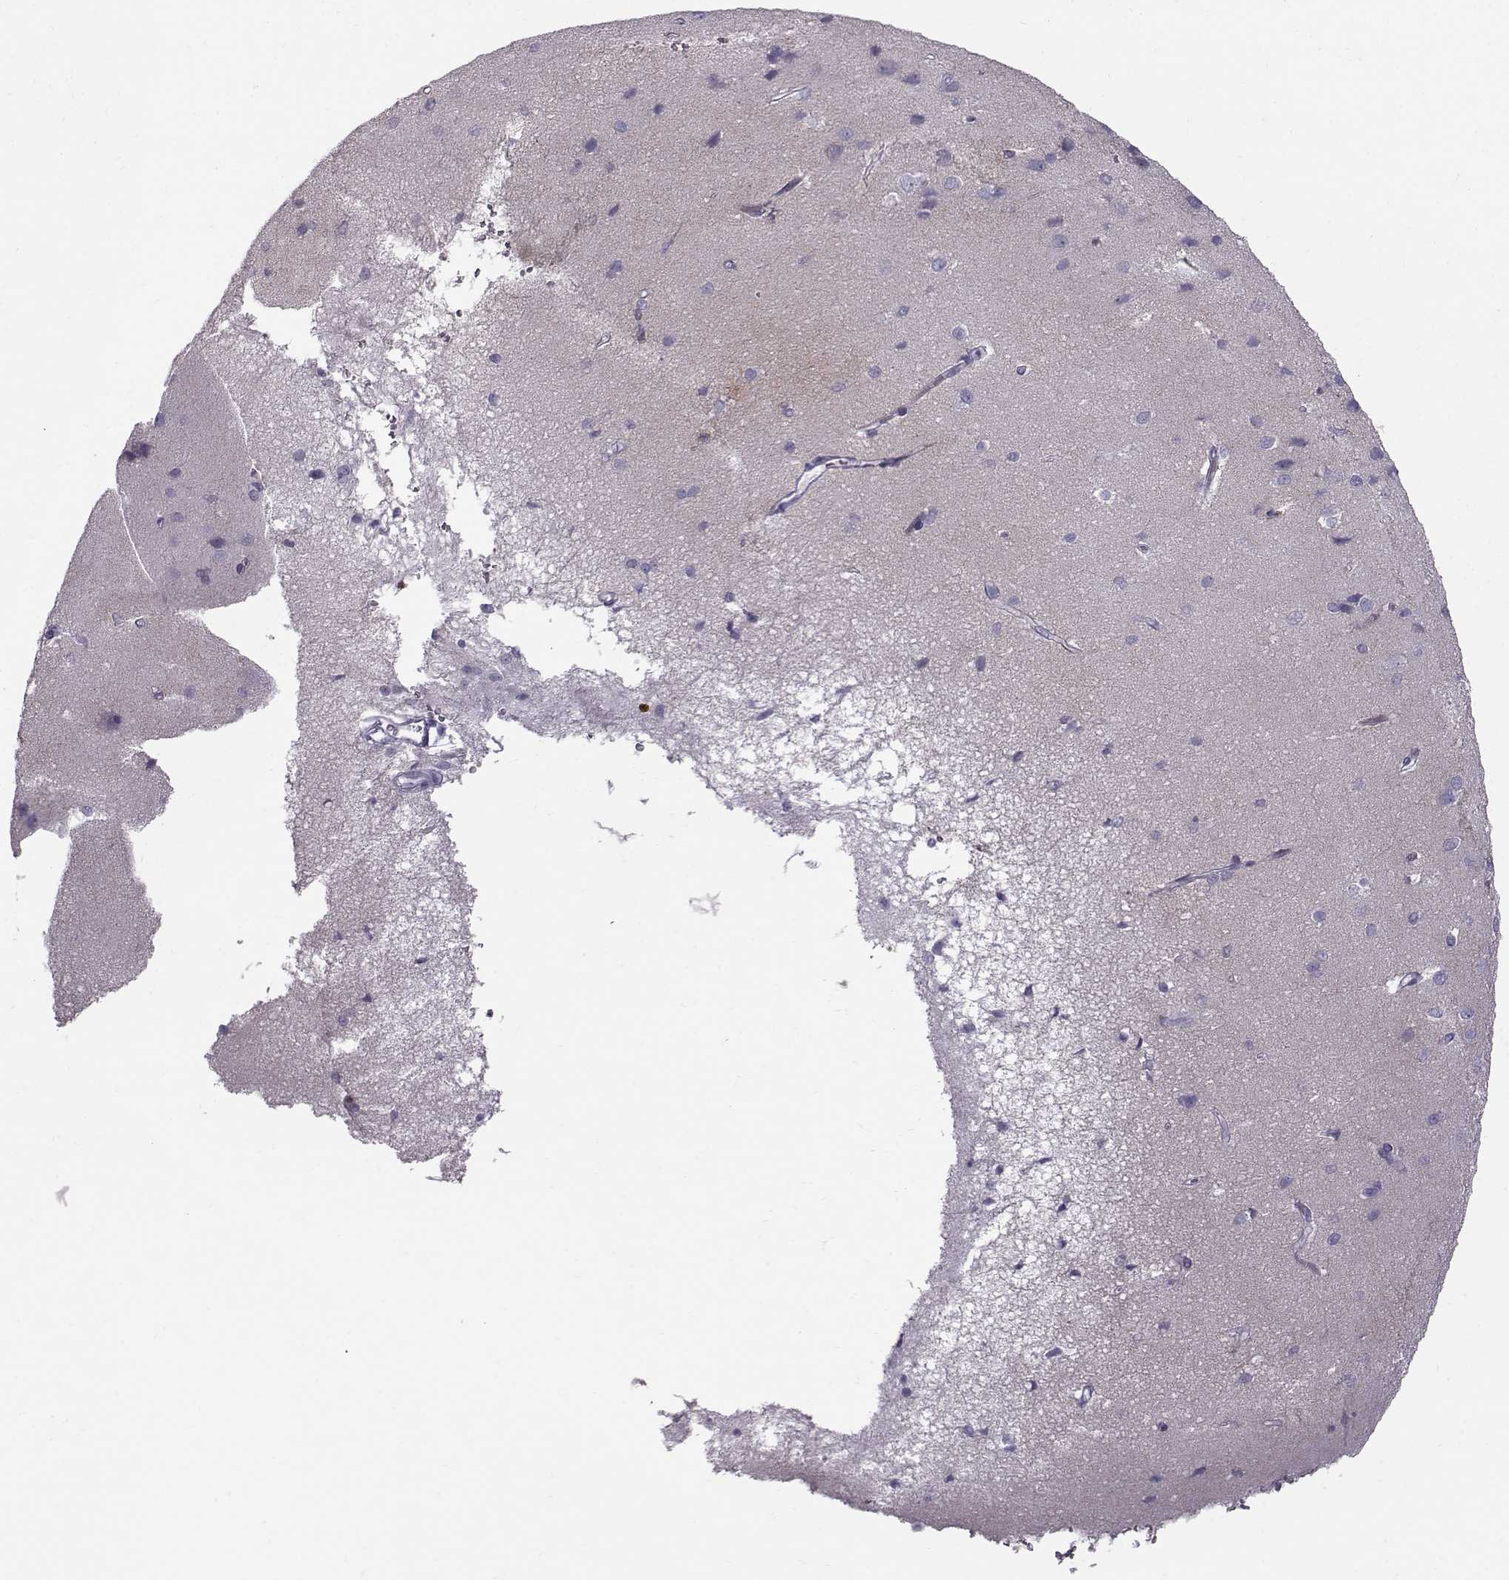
{"staining": {"intensity": "negative", "quantity": "none", "location": "none"}, "tissue": "cerebral cortex", "cell_type": "Endothelial cells", "image_type": "normal", "snomed": [{"axis": "morphology", "description": "Normal tissue, NOS"}, {"axis": "topography", "description": "Cerebral cortex"}], "caption": "DAB (3,3'-diaminobenzidine) immunohistochemical staining of normal human cerebral cortex reveals no significant staining in endothelial cells. (Brightfield microscopy of DAB IHC at high magnification).", "gene": "DMRT3", "patient": {"sex": "male", "age": 37}}